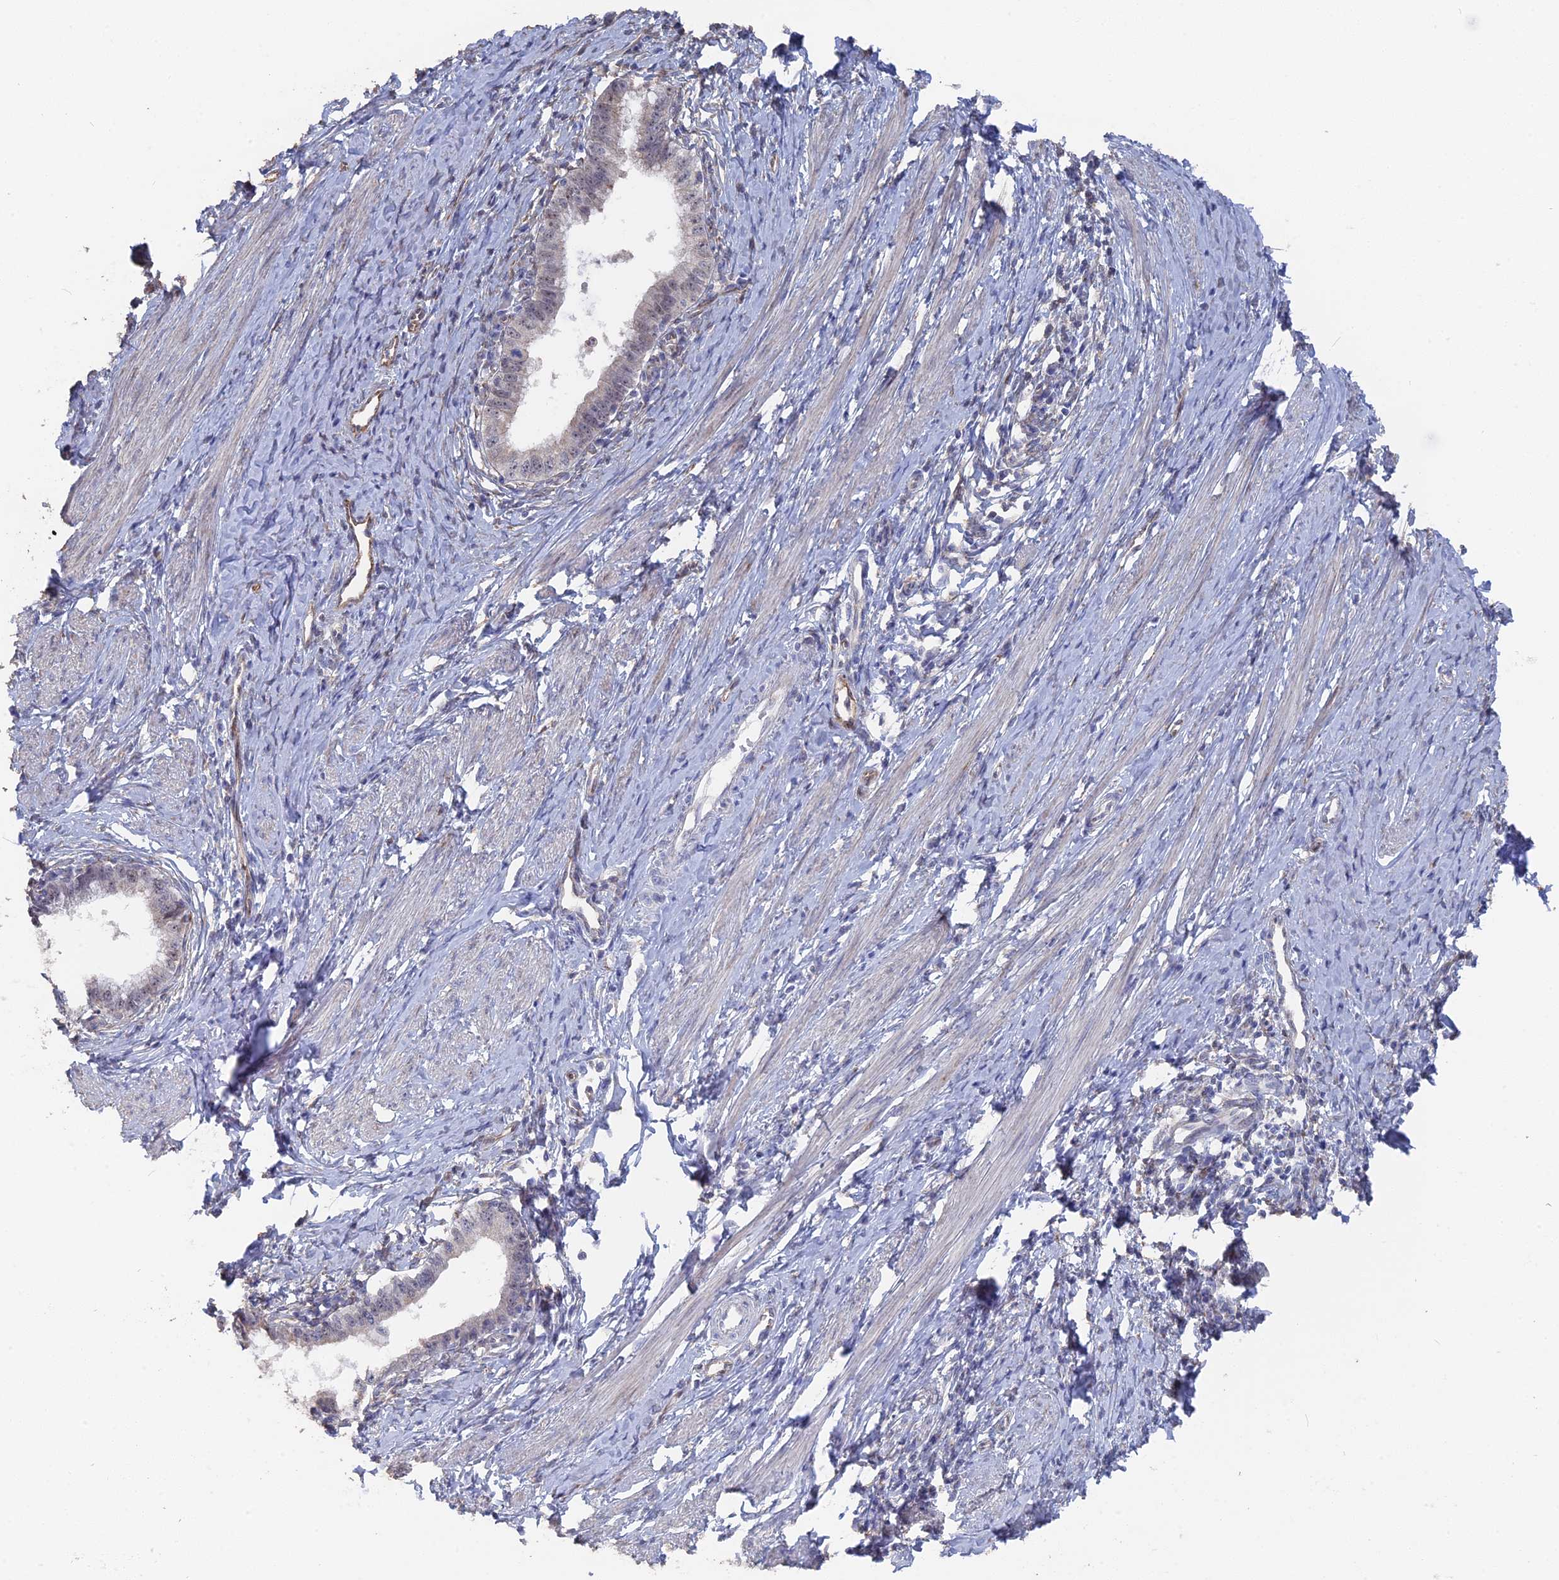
{"staining": {"intensity": "negative", "quantity": "none", "location": "none"}, "tissue": "cervical cancer", "cell_type": "Tumor cells", "image_type": "cancer", "snomed": [{"axis": "morphology", "description": "Adenocarcinoma, NOS"}, {"axis": "topography", "description": "Cervix"}], "caption": "High magnification brightfield microscopy of adenocarcinoma (cervical) stained with DAB (brown) and counterstained with hematoxylin (blue): tumor cells show no significant staining.", "gene": "SEMG2", "patient": {"sex": "female", "age": 36}}